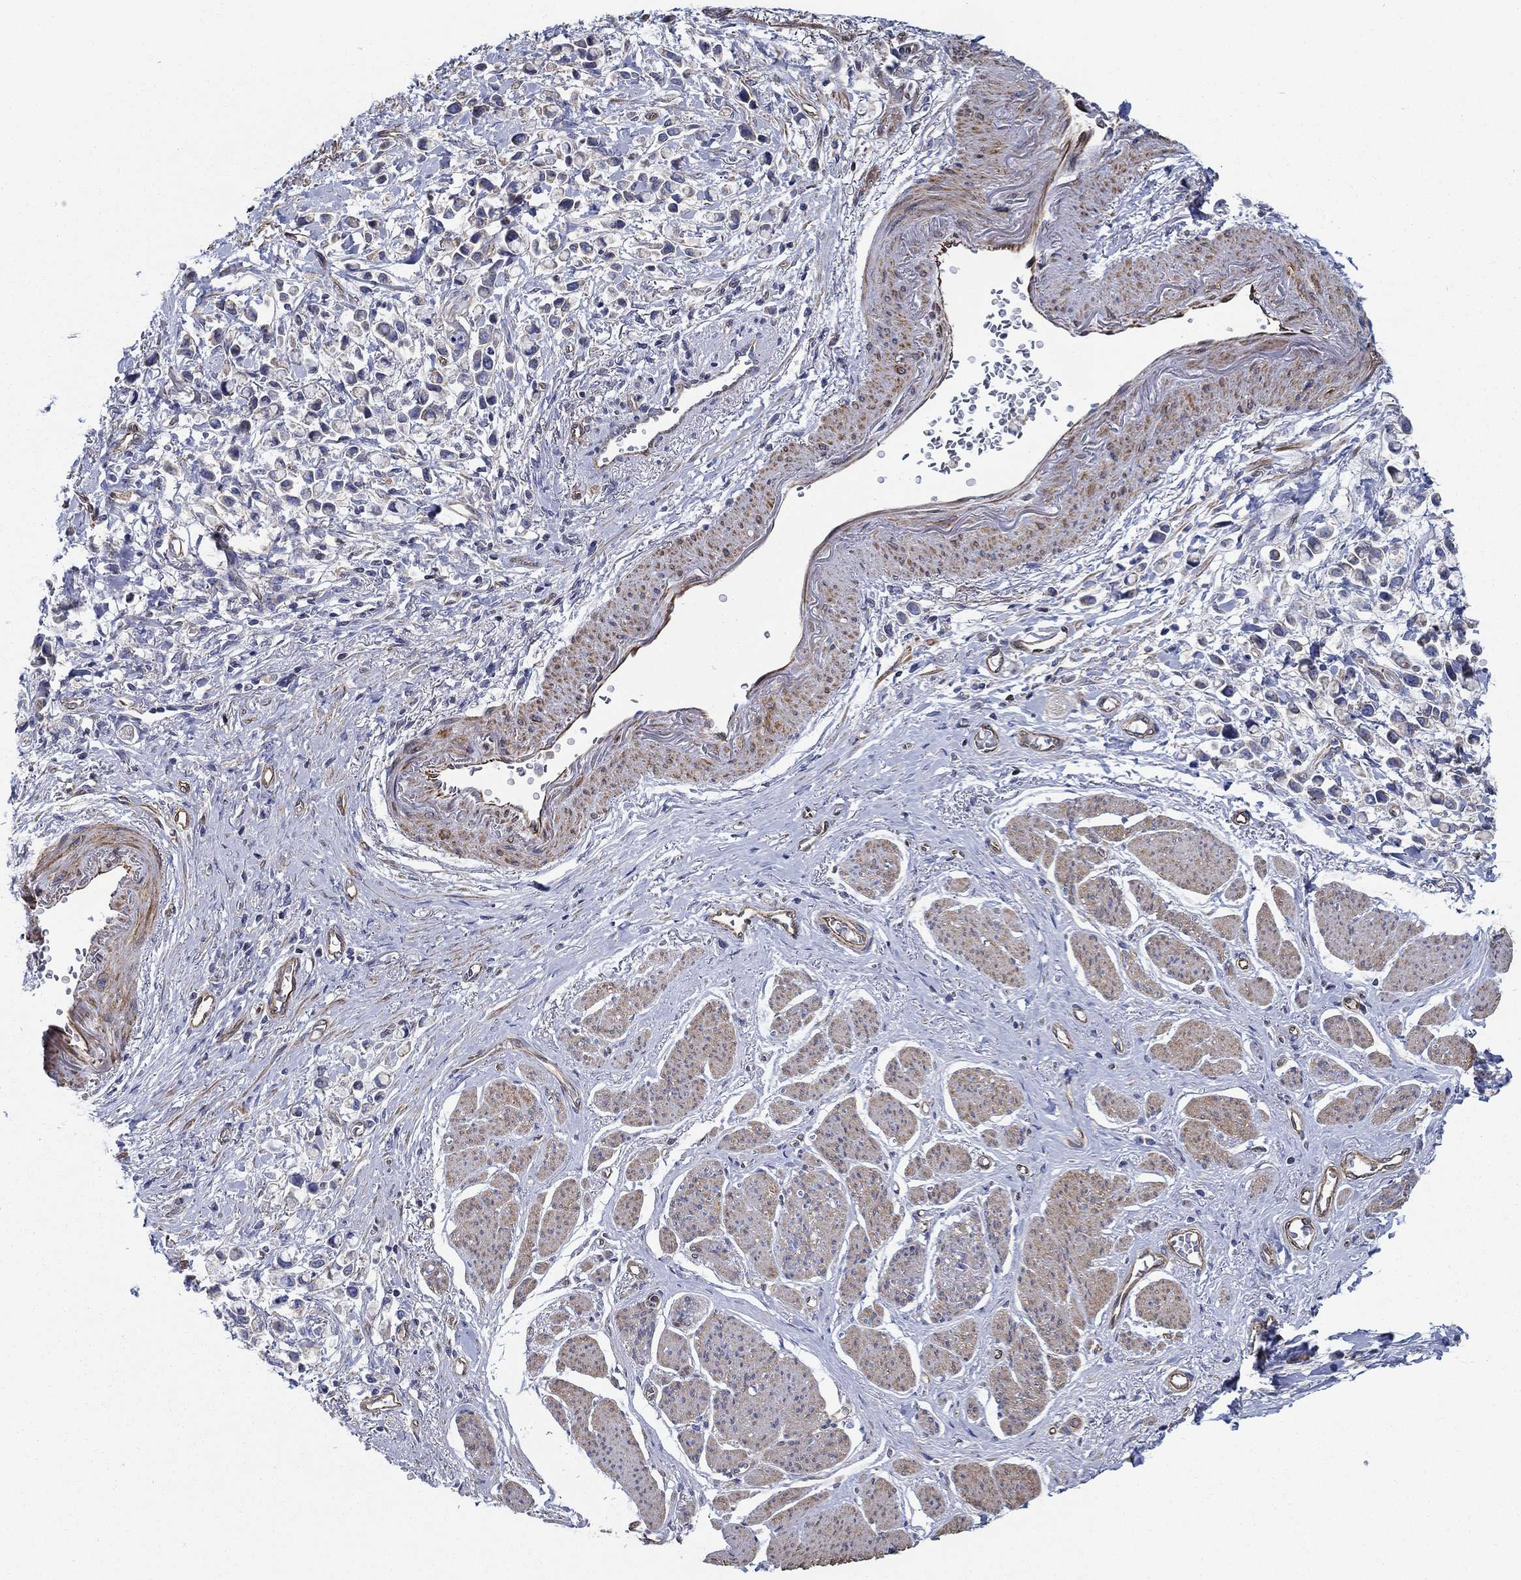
{"staining": {"intensity": "negative", "quantity": "none", "location": "none"}, "tissue": "stomach cancer", "cell_type": "Tumor cells", "image_type": "cancer", "snomed": [{"axis": "morphology", "description": "Adenocarcinoma, NOS"}, {"axis": "topography", "description": "Stomach"}], "caption": "Immunohistochemistry (IHC) histopathology image of neoplastic tissue: human stomach adenocarcinoma stained with DAB (3,3'-diaminobenzidine) displays no significant protein expression in tumor cells. Nuclei are stained in blue.", "gene": "FMN1", "patient": {"sex": "female", "age": 81}}